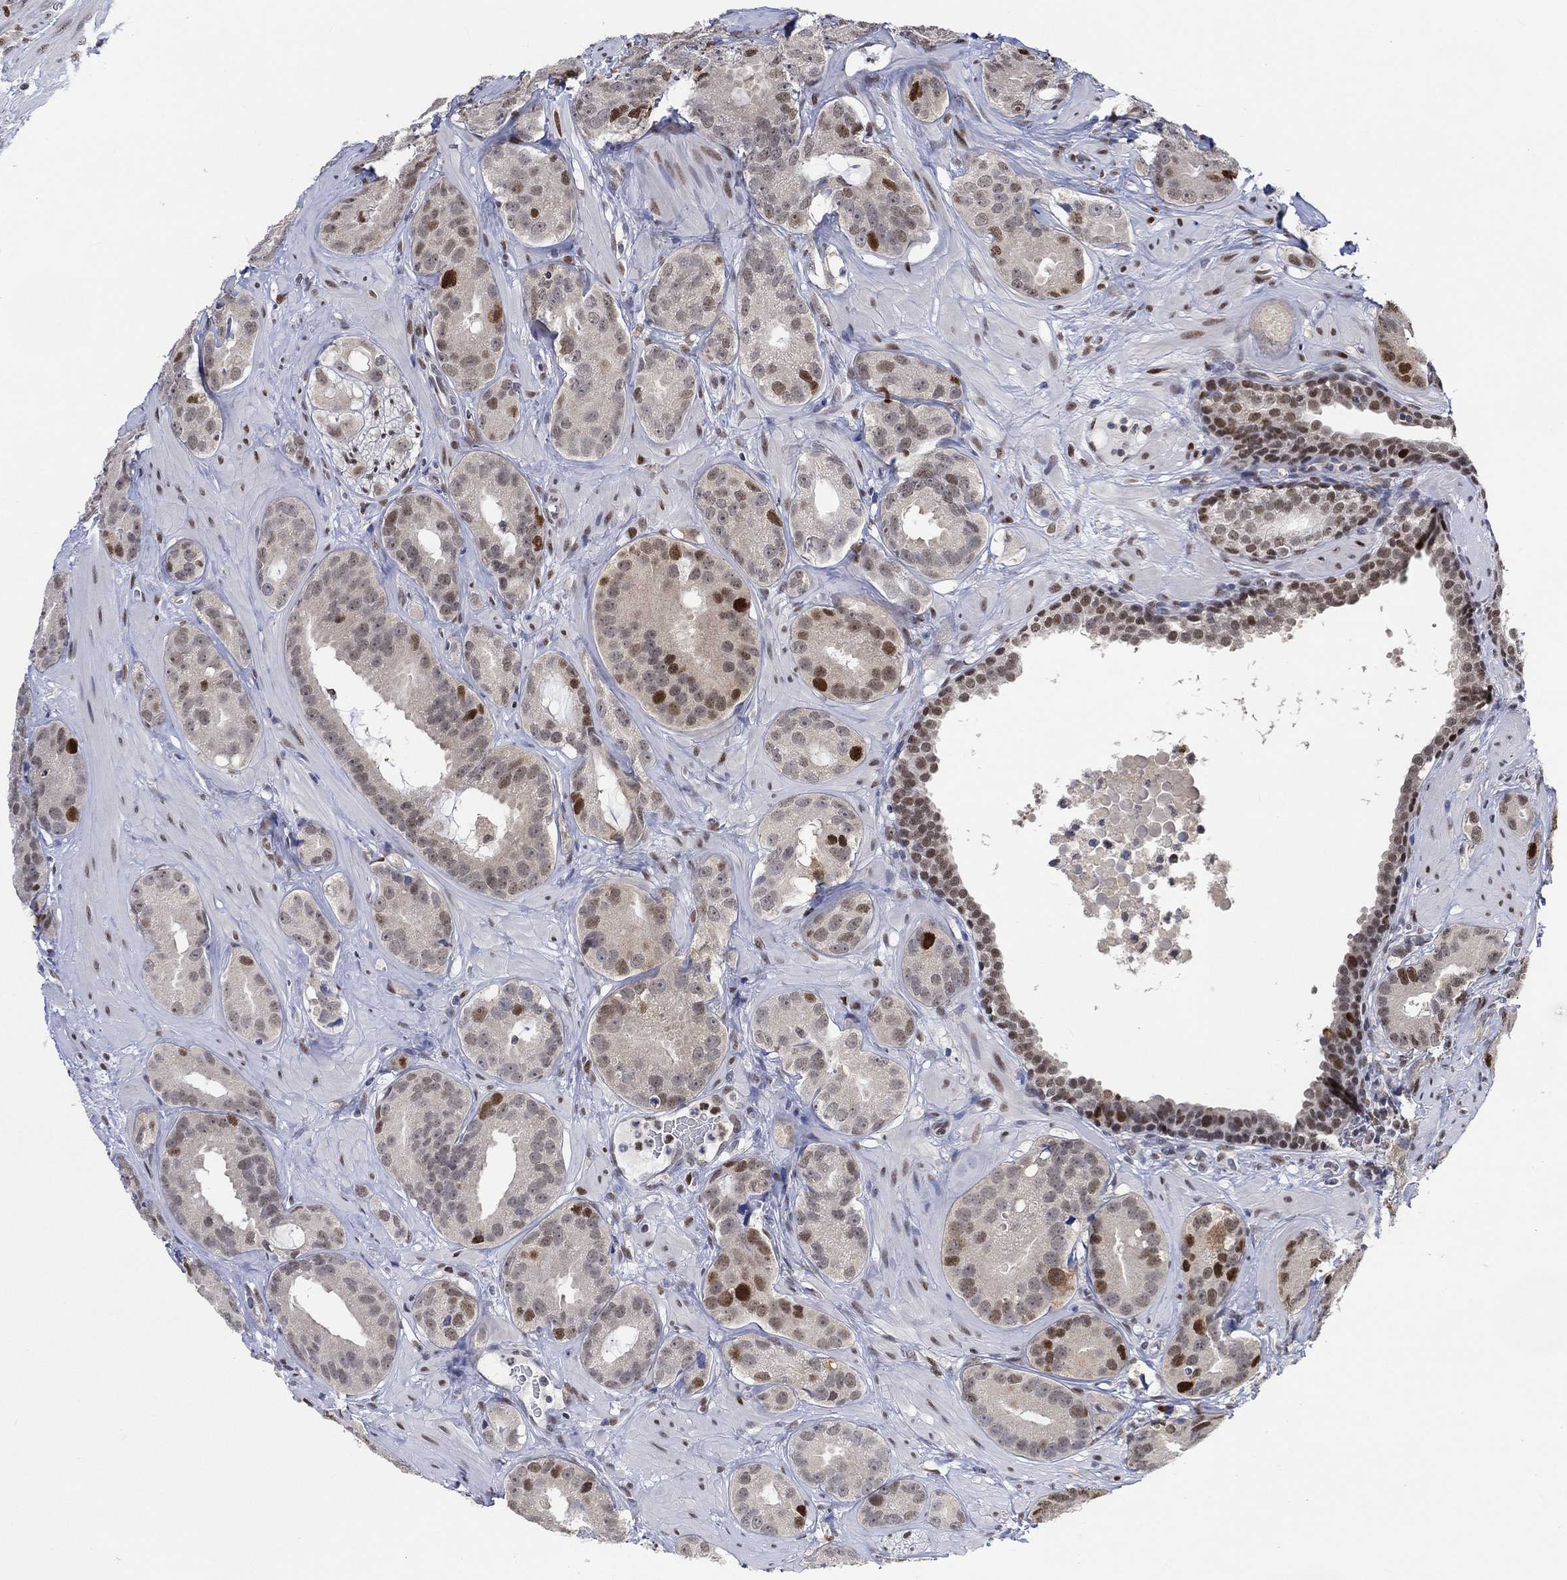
{"staining": {"intensity": "strong", "quantity": "<25%", "location": "nuclear"}, "tissue": "prostate cancer", "cell_type": "Tumor cells", "image_type": "cancer", "snomed": [{"axis": "morphology", "description": "Adenocarcinoma, NOS"}, {"axis": "topography", "description": "Prostate"}], "caption": "Adenocarcinoma (prostate) tissue displays strong nuclear expression in about <25% of tumor cells", "gene": "RAD54L2", "patient": {"sex": "male", "age": 69}}